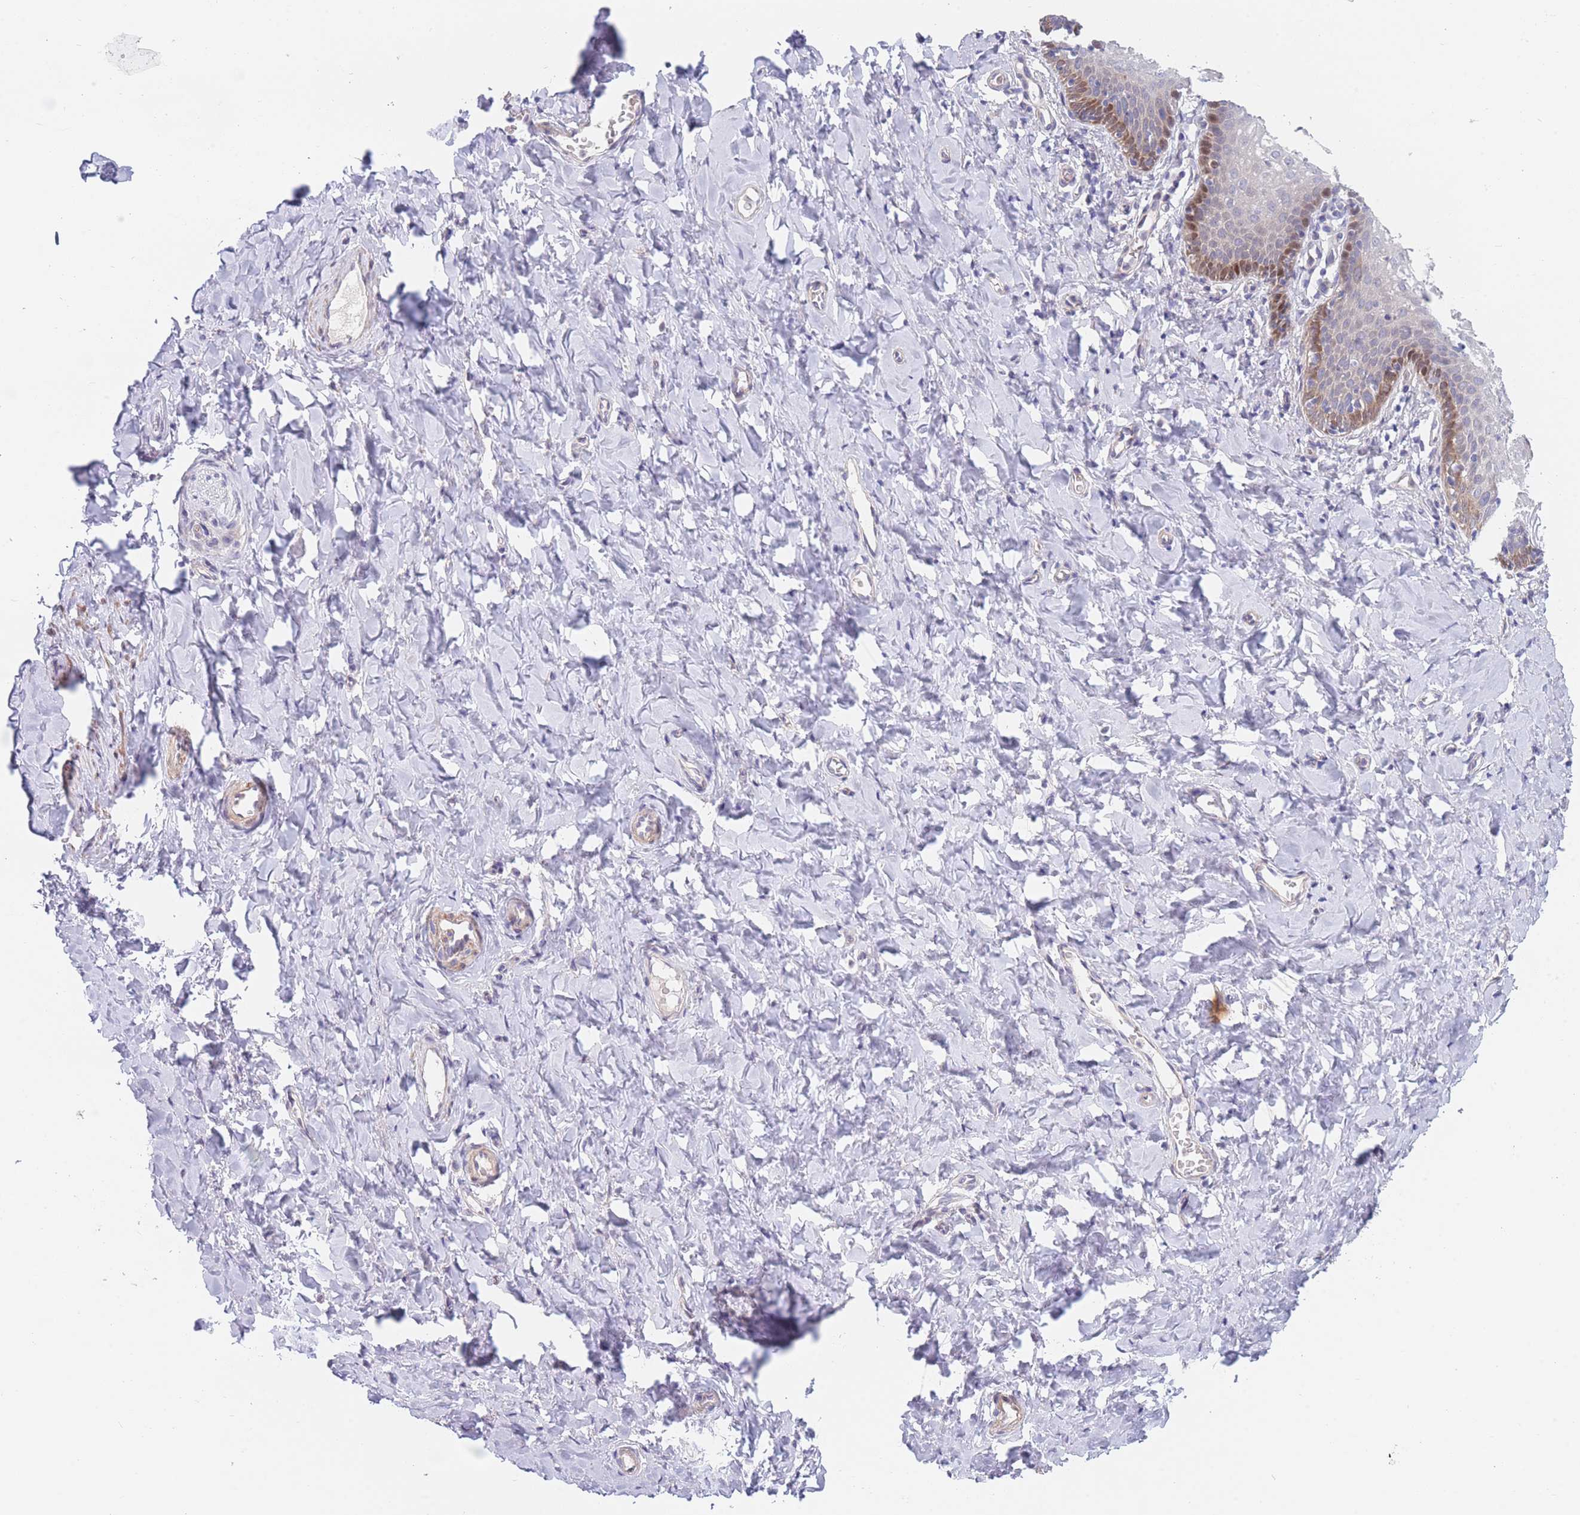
{"staining": {"intensity": "moderate", "quantity": "<25%", "location": "cytoplasmic/membranous"}, "tissue": "vagina", "cell_type": "Squamous epithelial cells", "image_type": "normal", "snomed": [{"axis": "morphology", "description": "Normal tissue, NOS"}, {"axis": "topography", "description": "Vagina"}], "caption": "Immunohistochemistry photomicrograph of unremarkable vagina: human vagina stained using immunohistochemistry shows low levels of moderate protein expression localized specifically in the cytoplasmic/membranous of squamous epithelial cells, appearing as a cytoplasmic/membranous brown color.", "gene": "SMPD4", "patient": {"sex": "female", "age": 60}}